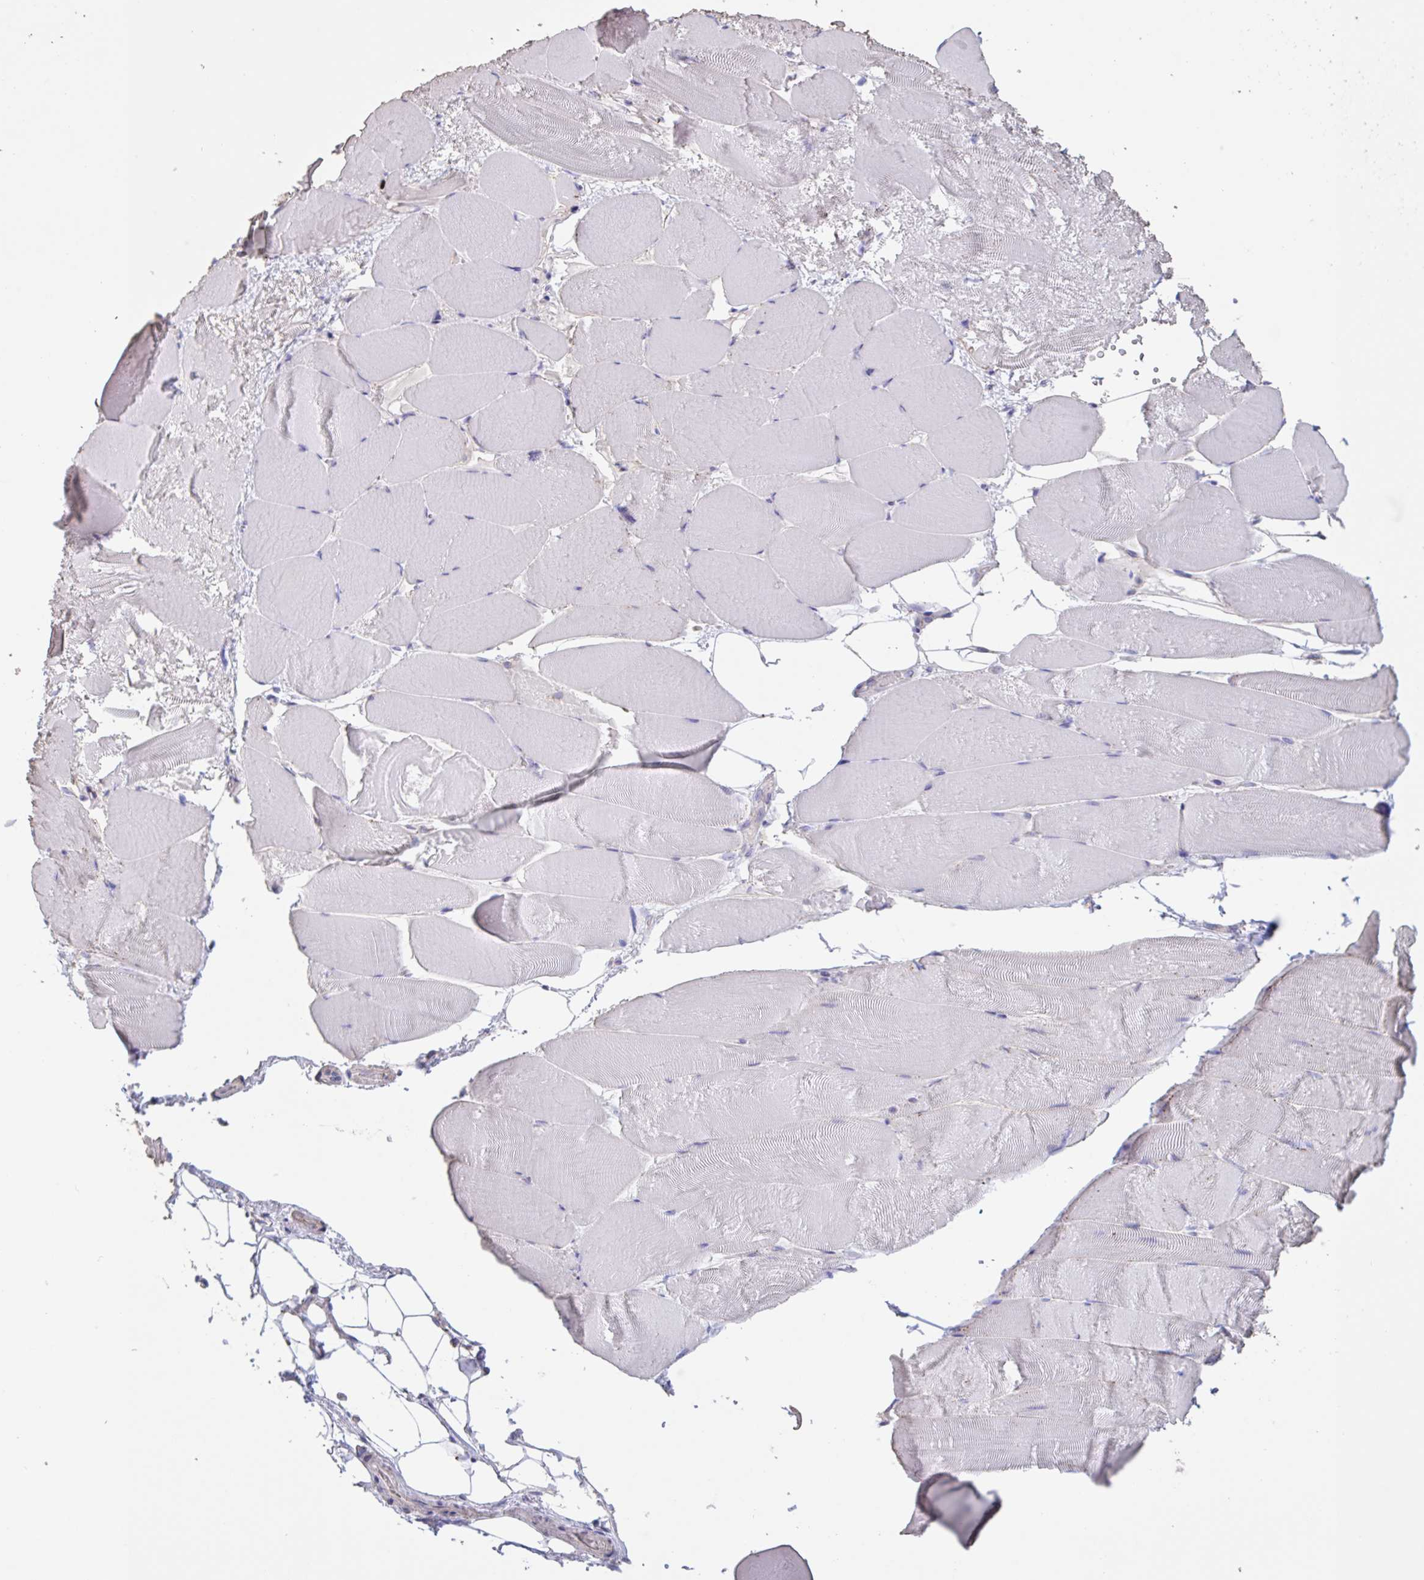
{"staining": {"intensity": "negative", "quantity": "none", "location": "none"}, "tissue": "skeletal muscle", "cell_type": "Myocytes", "image_type": "normal", "snomed": [{"axis": "morphology", "description": "Normal tissue, NOS"}, {"axis": "topography", "description": "Skeletal muscle"}], "caption": "IHC image of unremarkable skeletal muscle stained for a protein (brown), which demonstrates no expression in myocytes.", "gene": "CHMP5", "patient": {"sex": "female", "age": 64}}